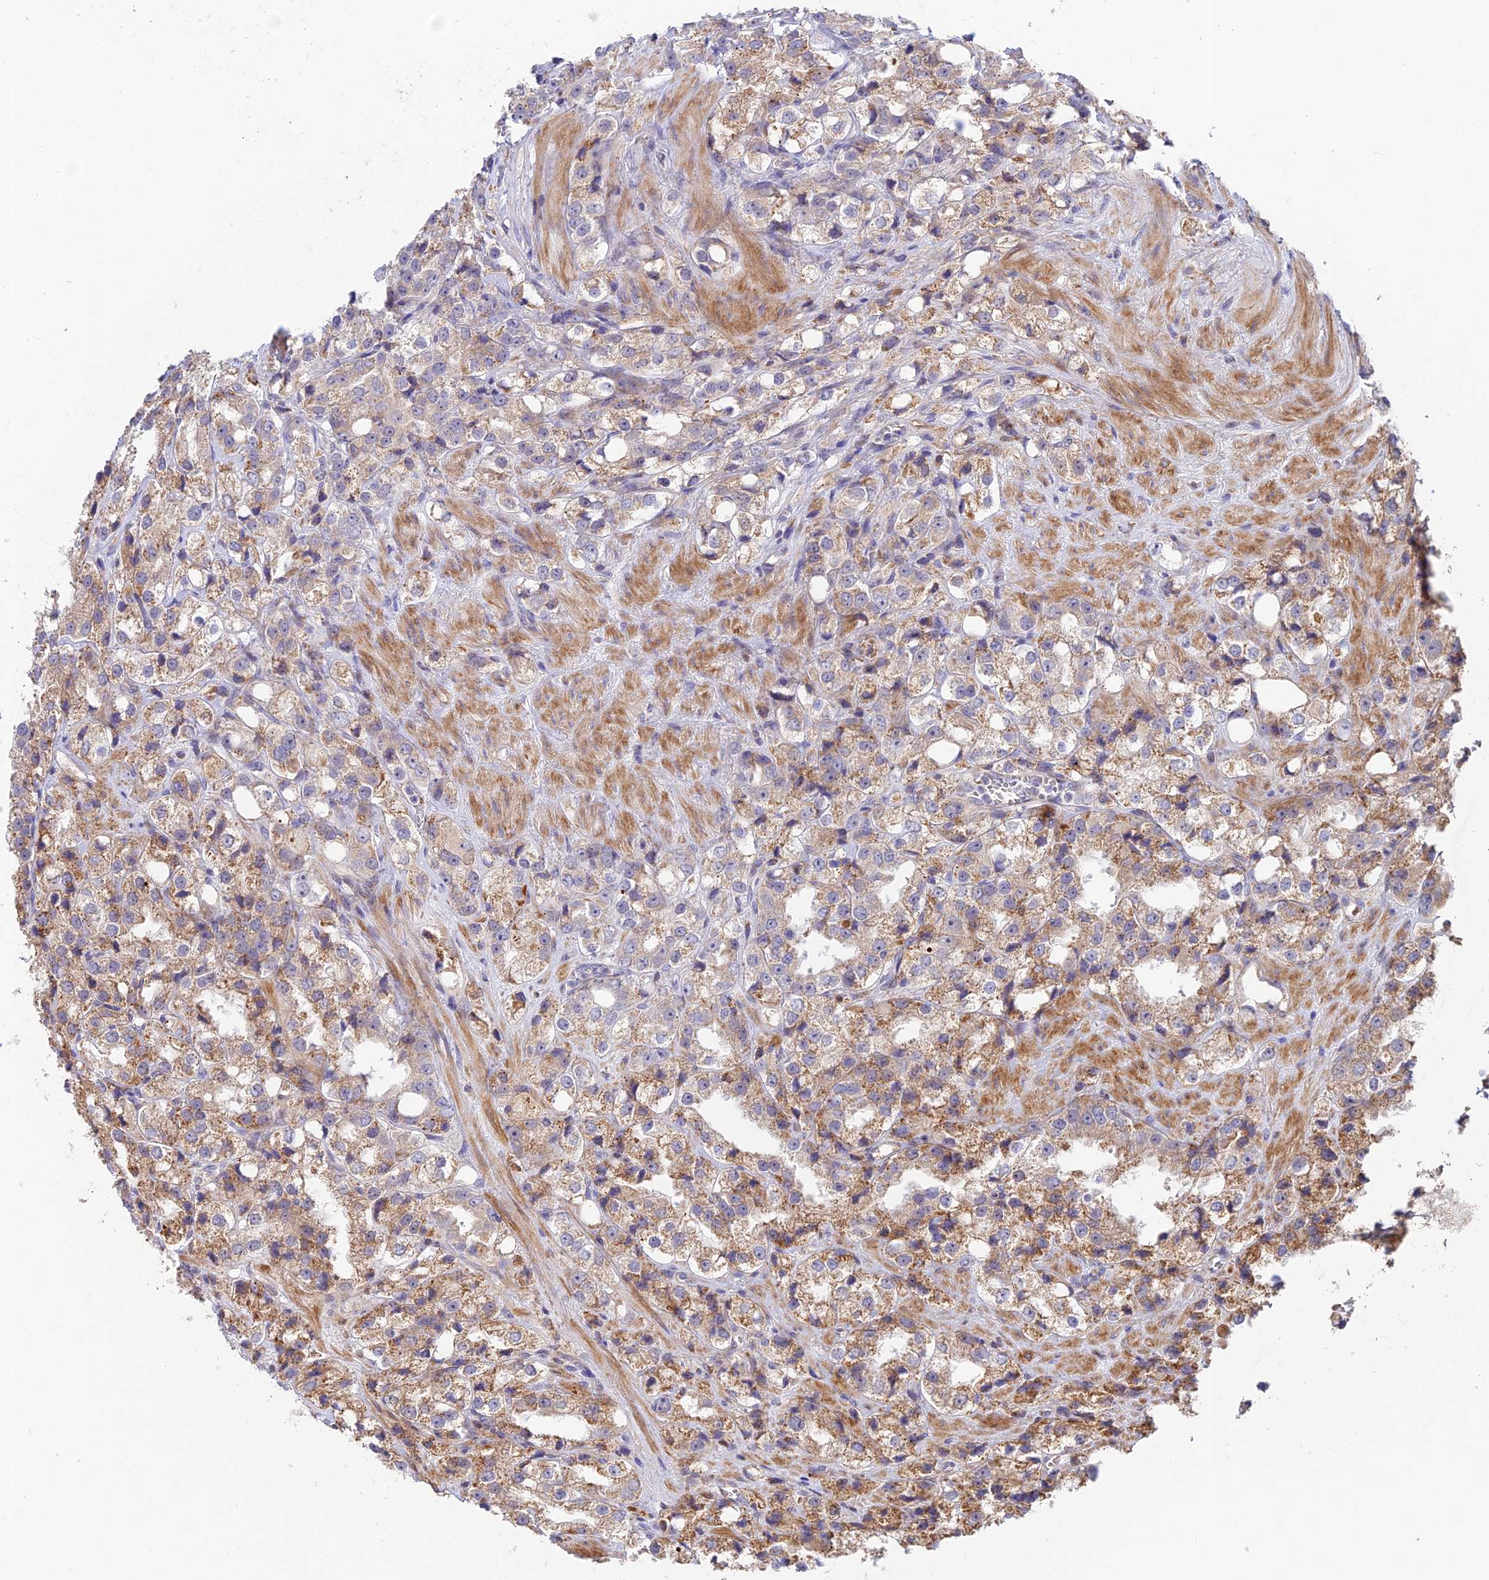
{"staining": {"intensity": "weak", "quantity": "25%-75%", "location": "cytoplasmic/membranous"}, "tissue": "prostate cancer", "cell_type": "Tumor cells", "image_type": "cancer", "snomed": [{"axis": "morphology", "description": "Adenocarcinoma, NOS"}, {"axis": "topography", "description": "Prostate"}], "caption": "This micrograph demonstrates IHC staining of adenocarcinoma (prostate), with low weak cytoplasmic/membranous staining in about 25%-75% of tumor cells.", "gene": "FUOM", "patient": {"sex": "male", "age": 79}}